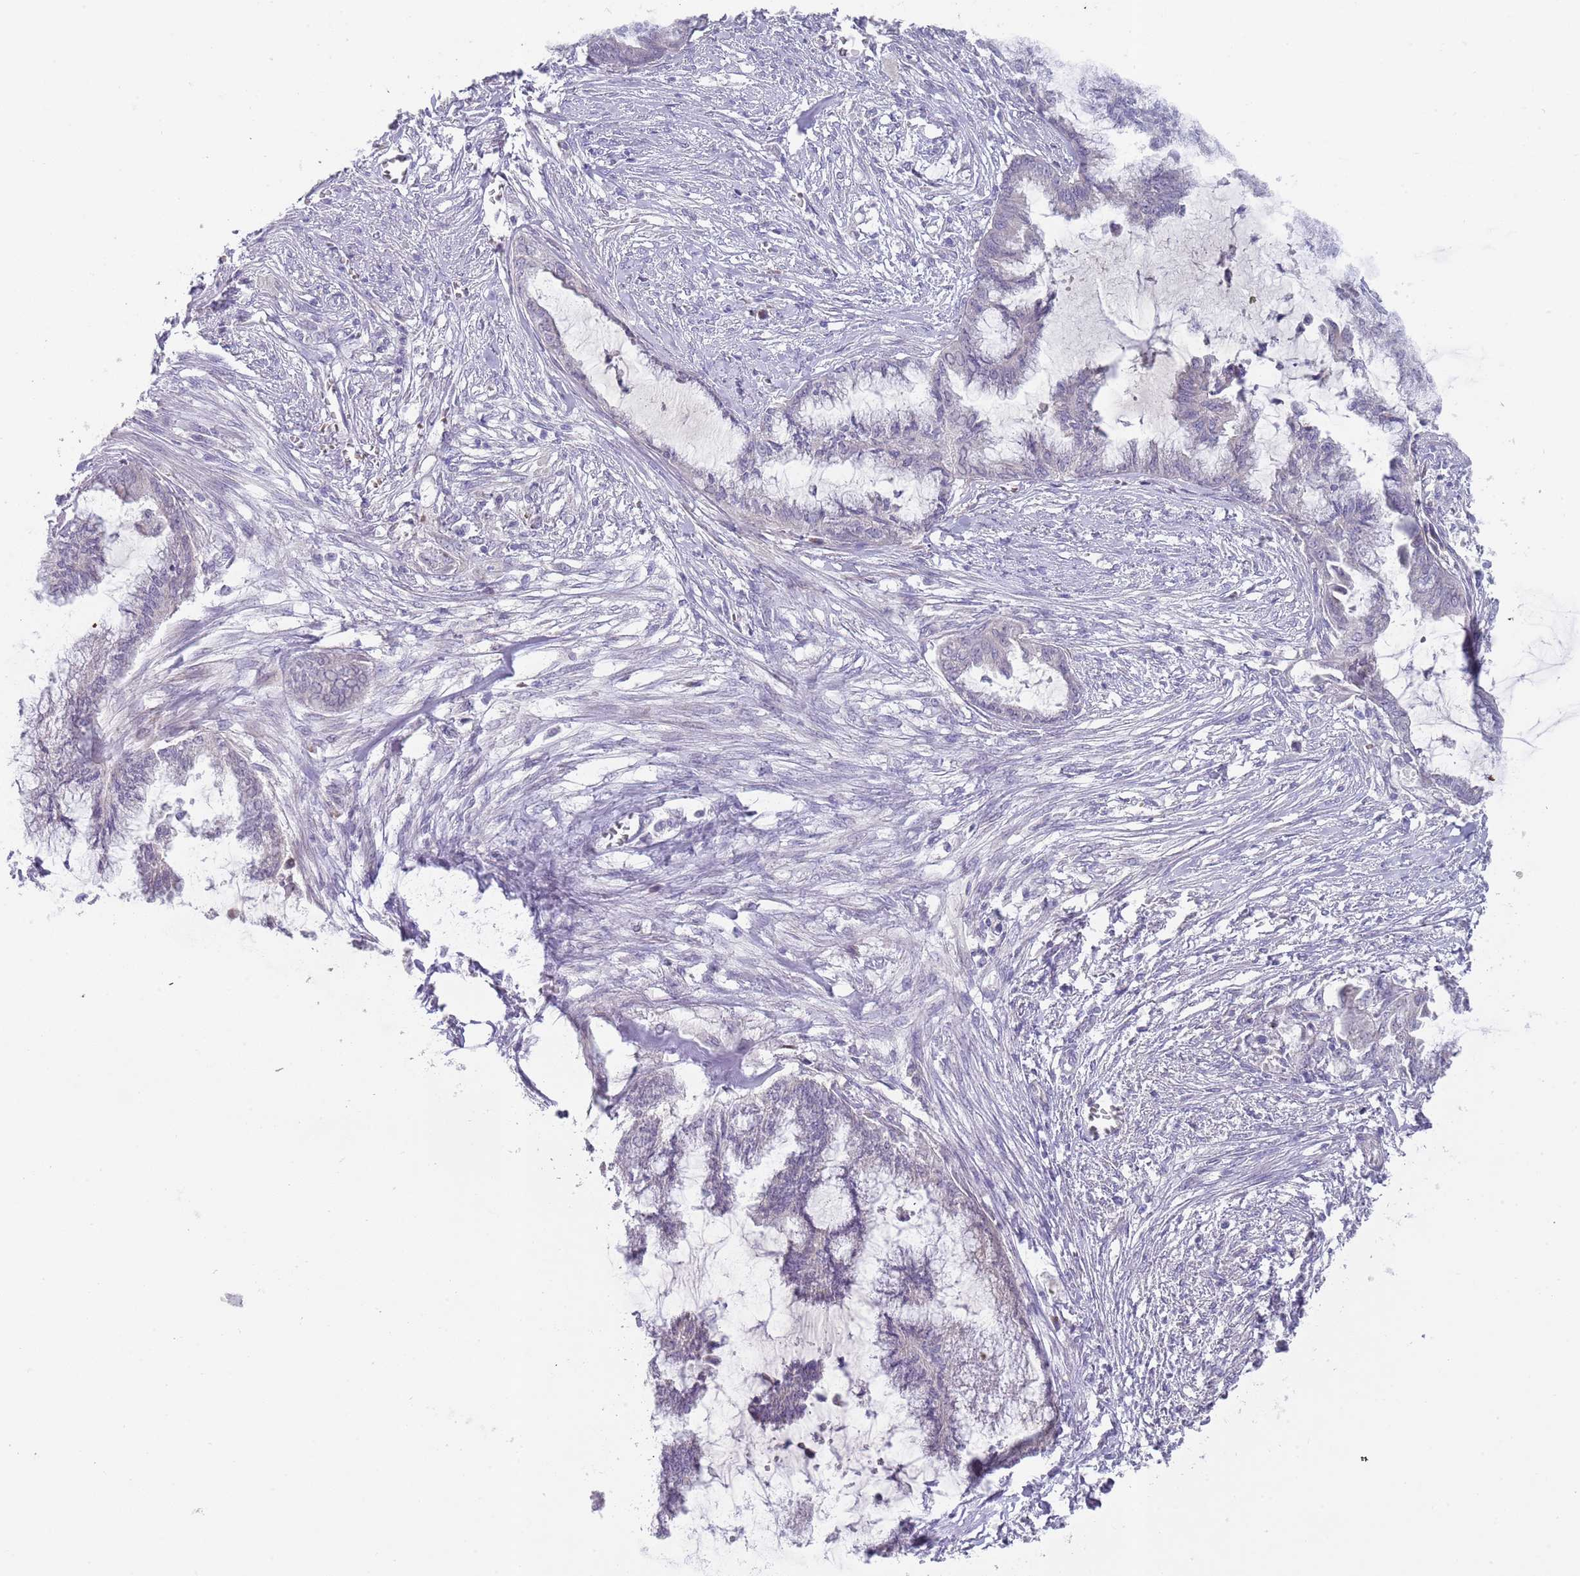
{"staining": {"intensity": "negative", "quantity": "none", "location": "none"}, "tissue": "endometrial cancer", "cell_type": "Tumor cells", "image_type": "cancer", "snomed": [{"axis": "morphology", "description": "Adenocarcinoma, NOS"}, {"axis": "topography", "description": "Endometrium"}], "caption": "DAB (3,3'-diaminobenzidine) immunohistochemical staining of endometrial cancer (adenocarcinoma) reveals no significant positivity in tumor cells.", "gene": "PRAC1", "patient": {"sex": "female", "age": 86}}